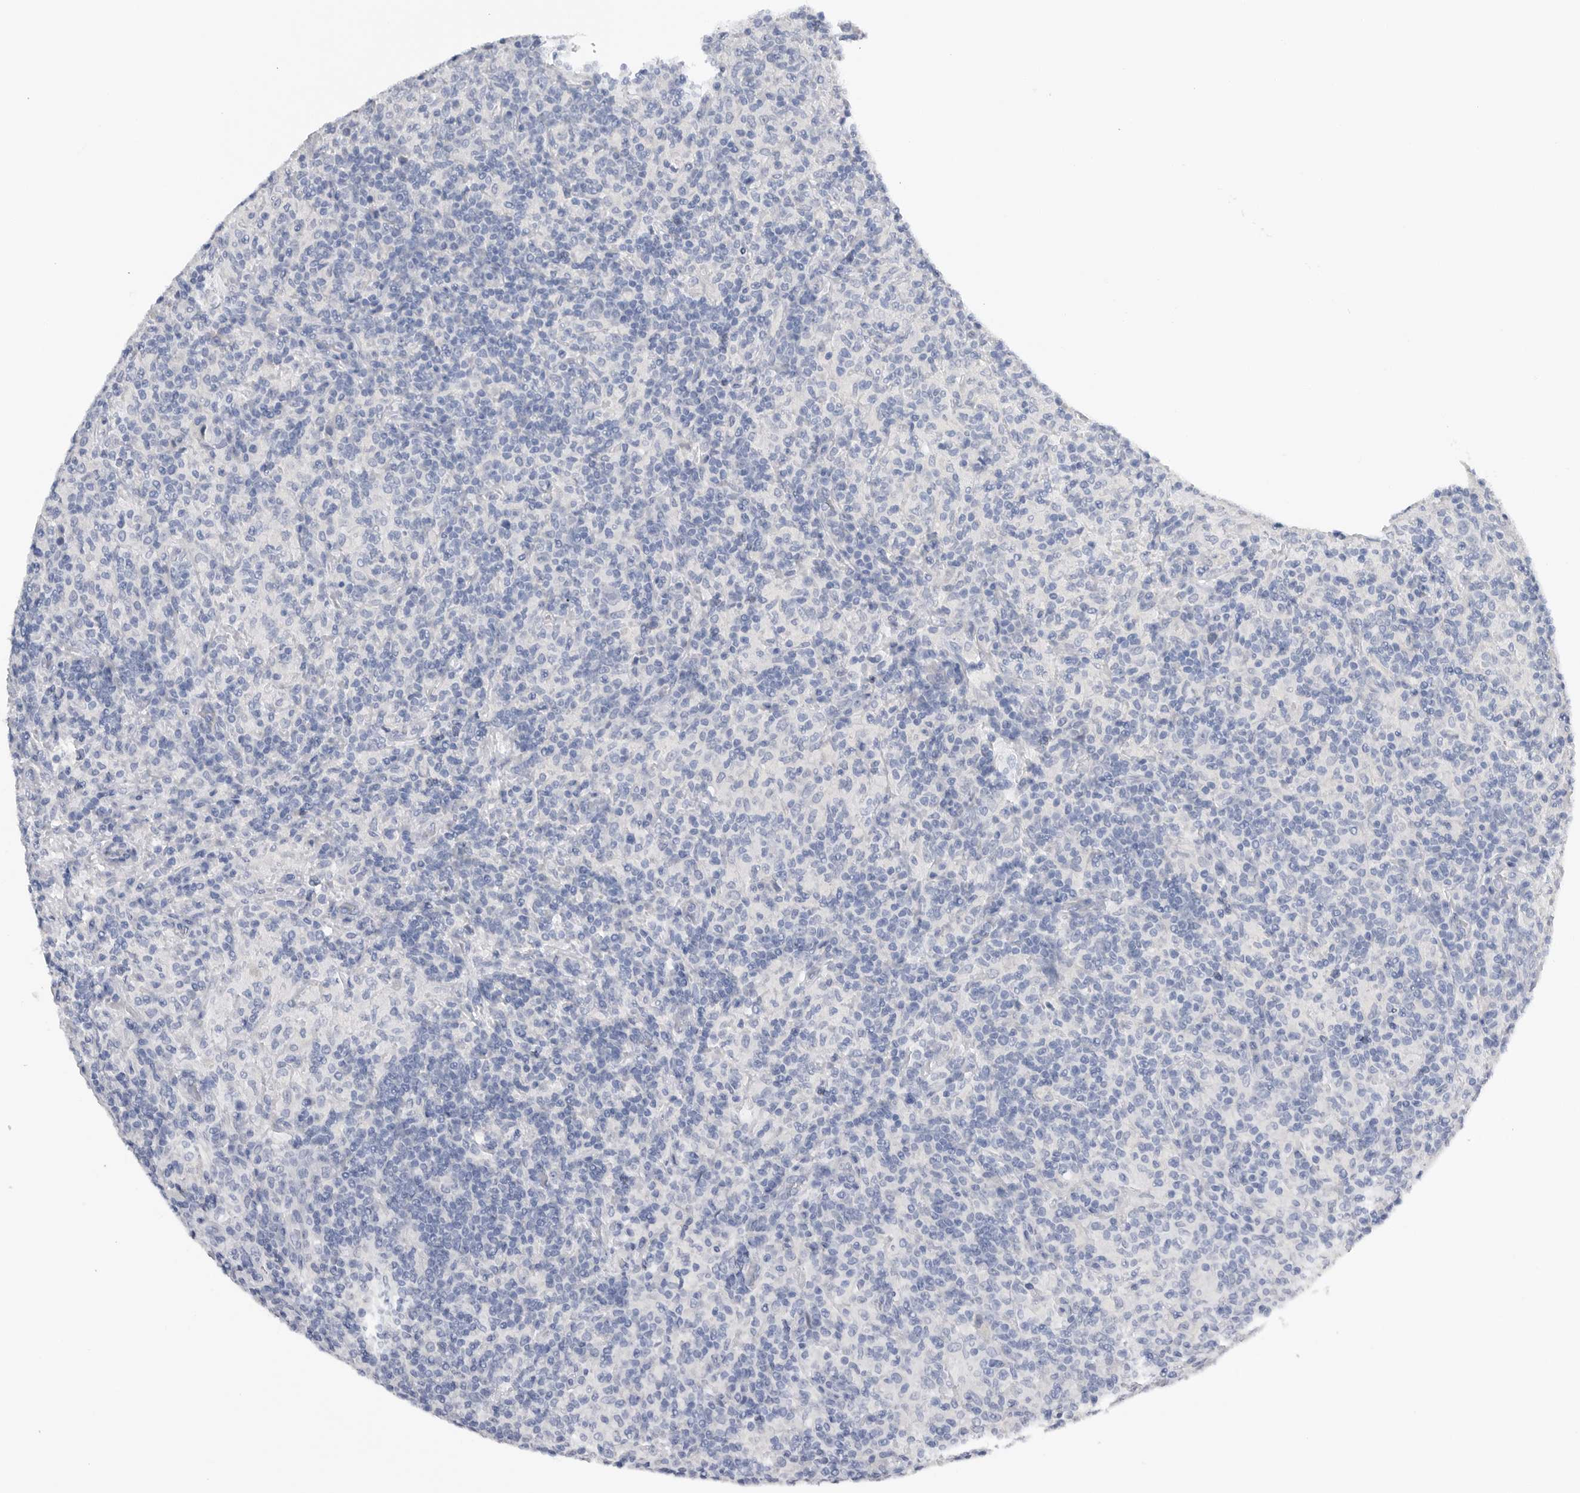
{"staining": {"intensity": "negative", "quantity": "none", "location": "none"}, "tissue": "lymphoma", "cell_type": "Tumor cells", "image_type": "cancer", "snomed": [{"axis": "morphology", "description": "Hodgkin's disease, NOS"}, {"axis": "topography", "description": "Lymph node"}], "caption": "DAB (3,3'-diaminobenzidine) immunohistochemical staining of lymphoma displays no significant positivity in tumor cells.", "gene": "FABP6", "patient": {"sex": "male", "age": 70}}